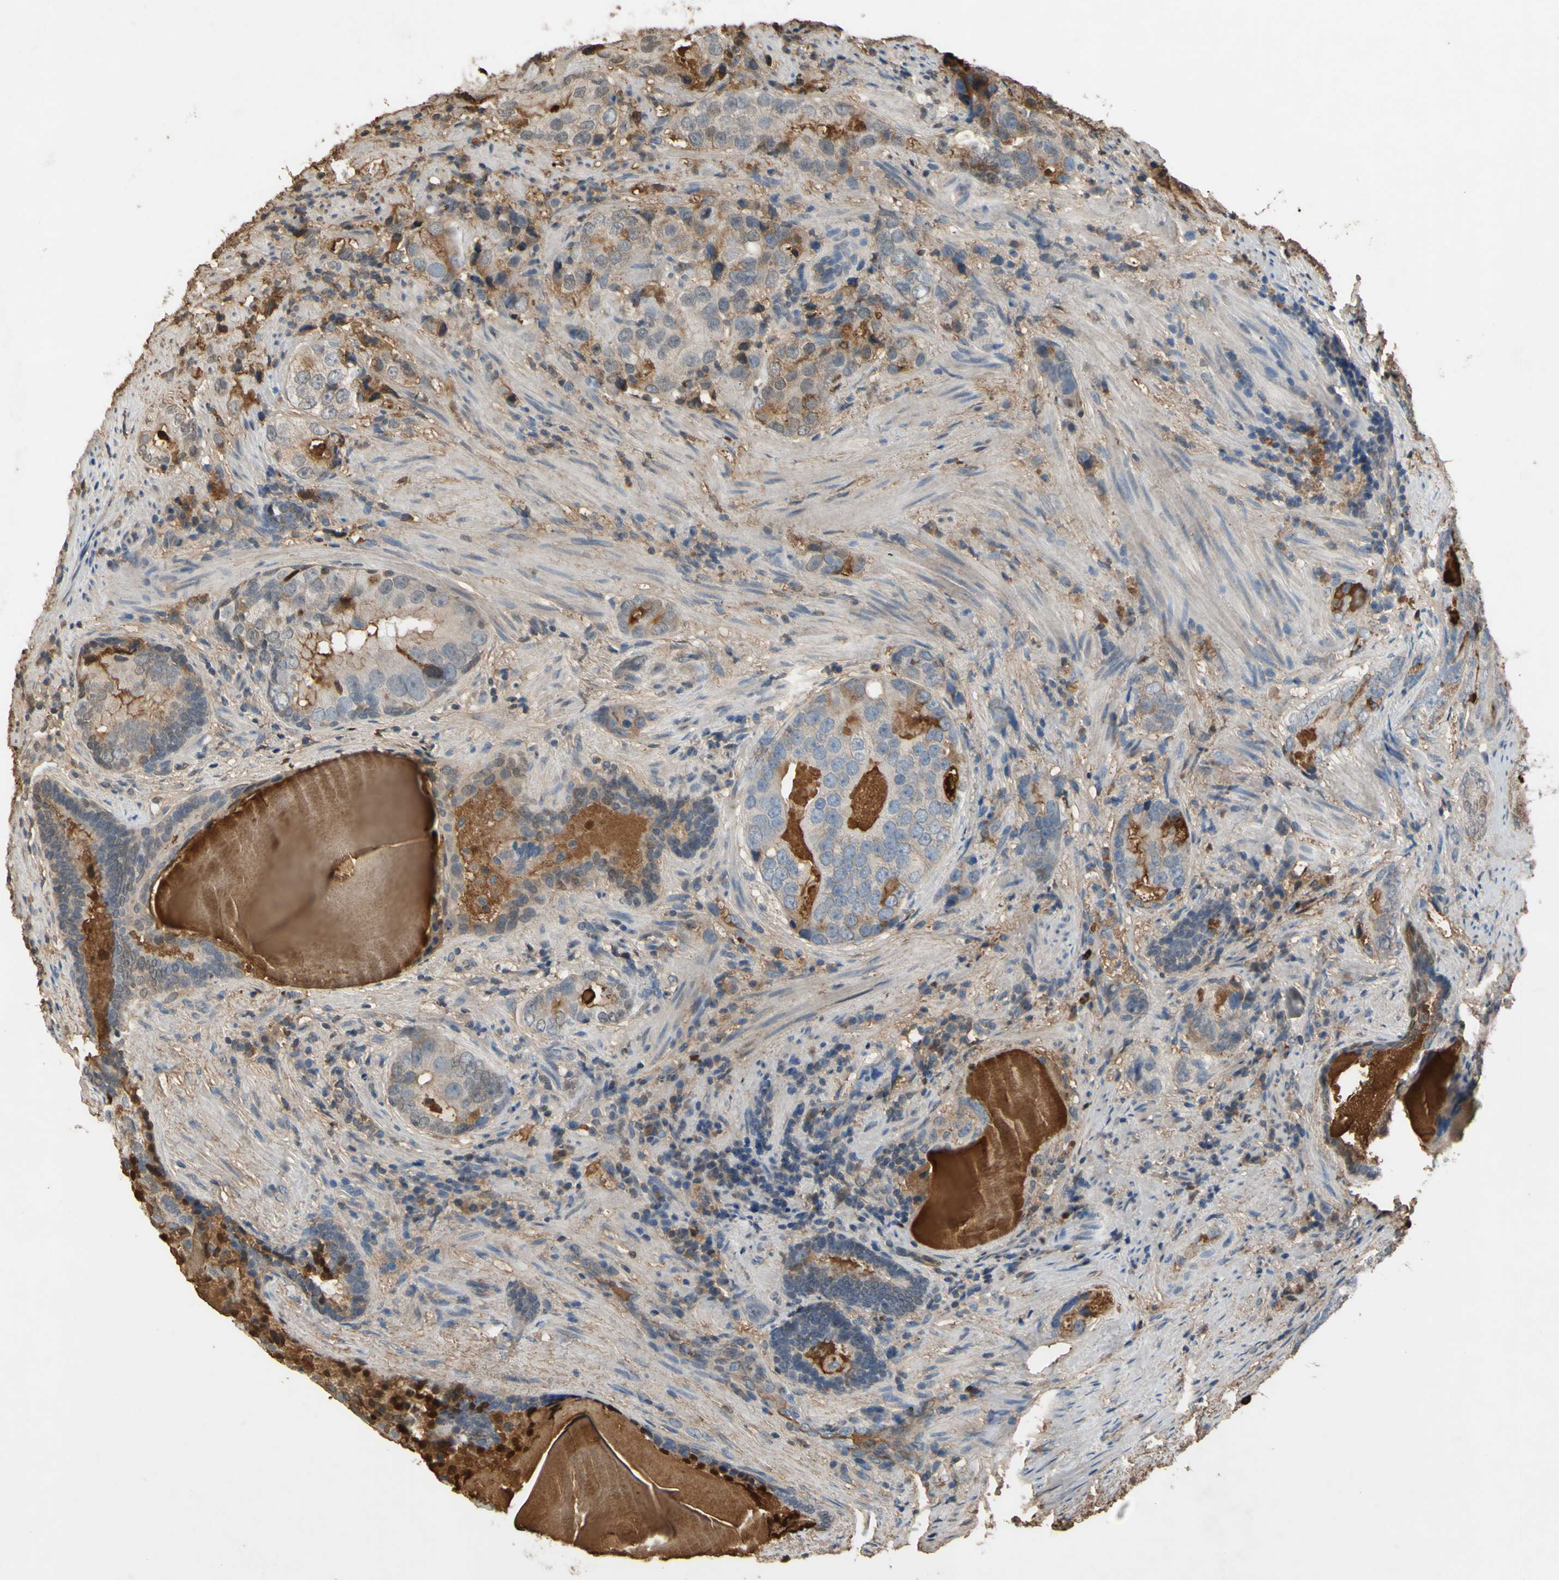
{"staining": {"intensity": "weak", "quantity": ">75%", "location": "cytoplasmic/membranous"}, "tissue": "prostate cancer", "cell_type": "Tumor cells", "image_type": "cancer", "snomed": [{"axis": "morphology", "description": "Adenocarcinoma, High grade"}, {"axis": "topography", "description": "Prostate"}], "caption": "There is low levels of weak cytoplasmic/membranous staining in tumor cells of prostate adenocarcinoma (high-grade), as demonstrated by immunohistochemical staining (brown color).", "gene": "TIMP2", "patient": {"sex": "male", "age": 66}}